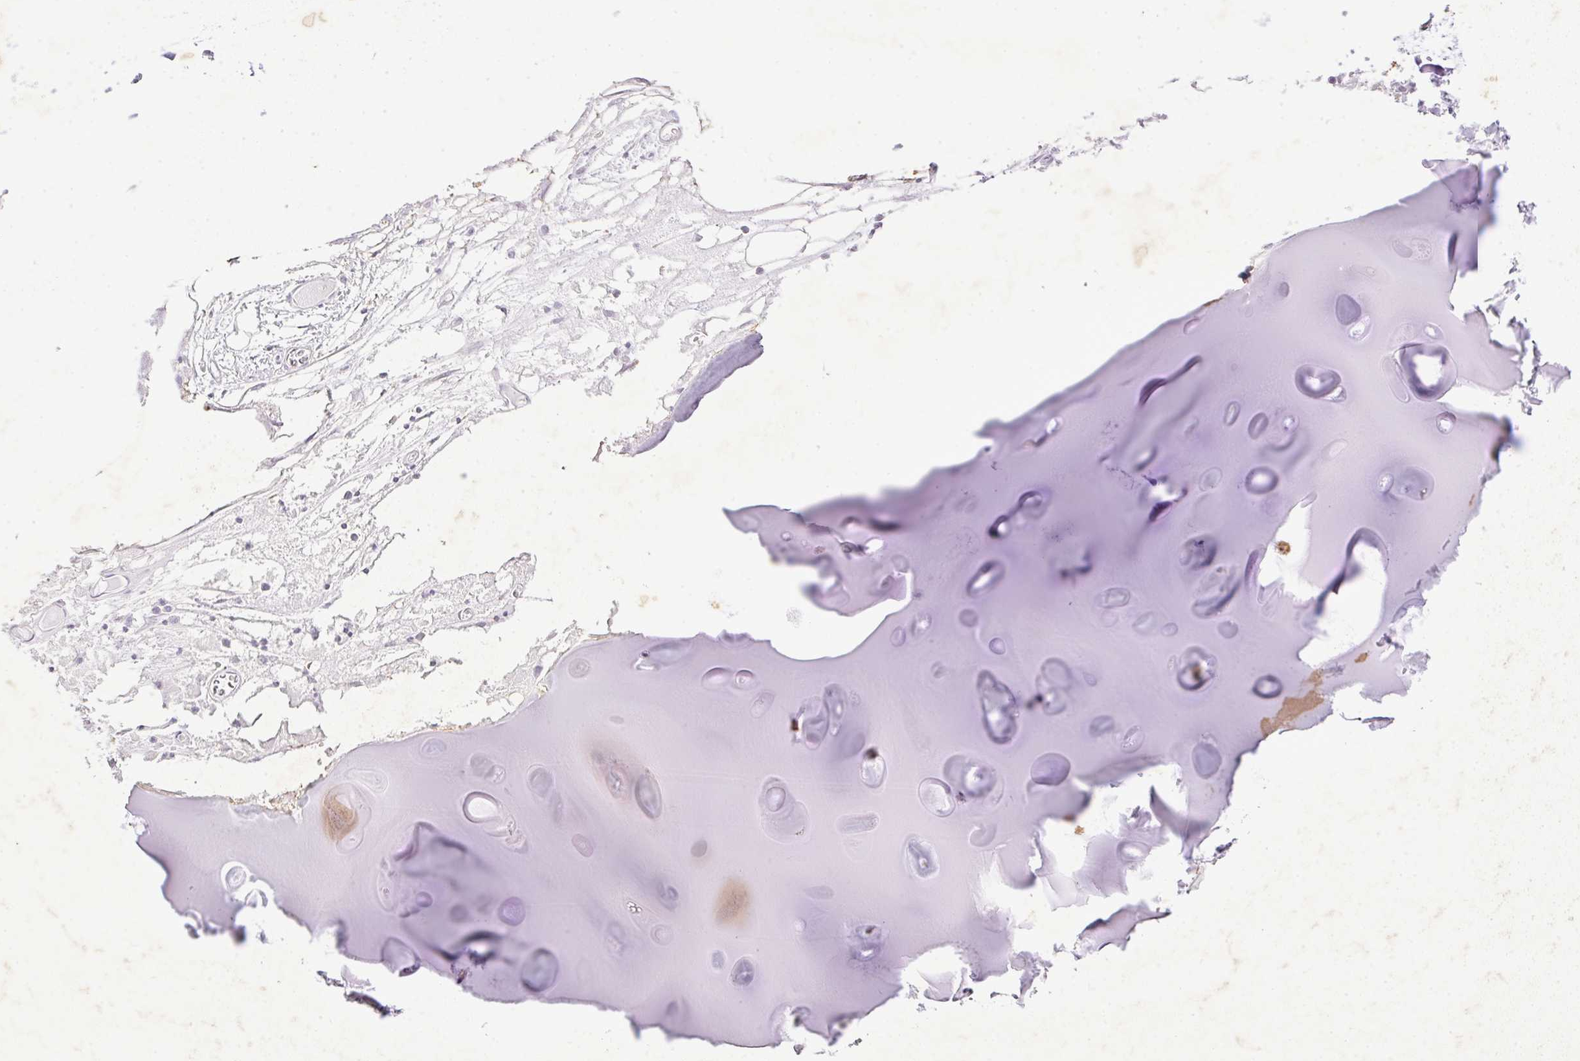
{"staining": {"intensity": "negative", "quantity": "none", "location": "none"}, "tissue": "adipose tissue", "cell_type": "Adipocytes", "image_type": "normal", "snomed": [{"axis": "morphology", "description": "Normal tissue, NOS"}, {"axis": "topography", "description": "Cartilage tissue"}], "caption": "This micrograph is of unremarkable adipose tissue stained with IHC to label a protein in brown with the nuclei are counter-stained blue. There is no staining in adipocytes.", "gene": "KCNJ11", "patient": {"sex": "male", "age": 57}}